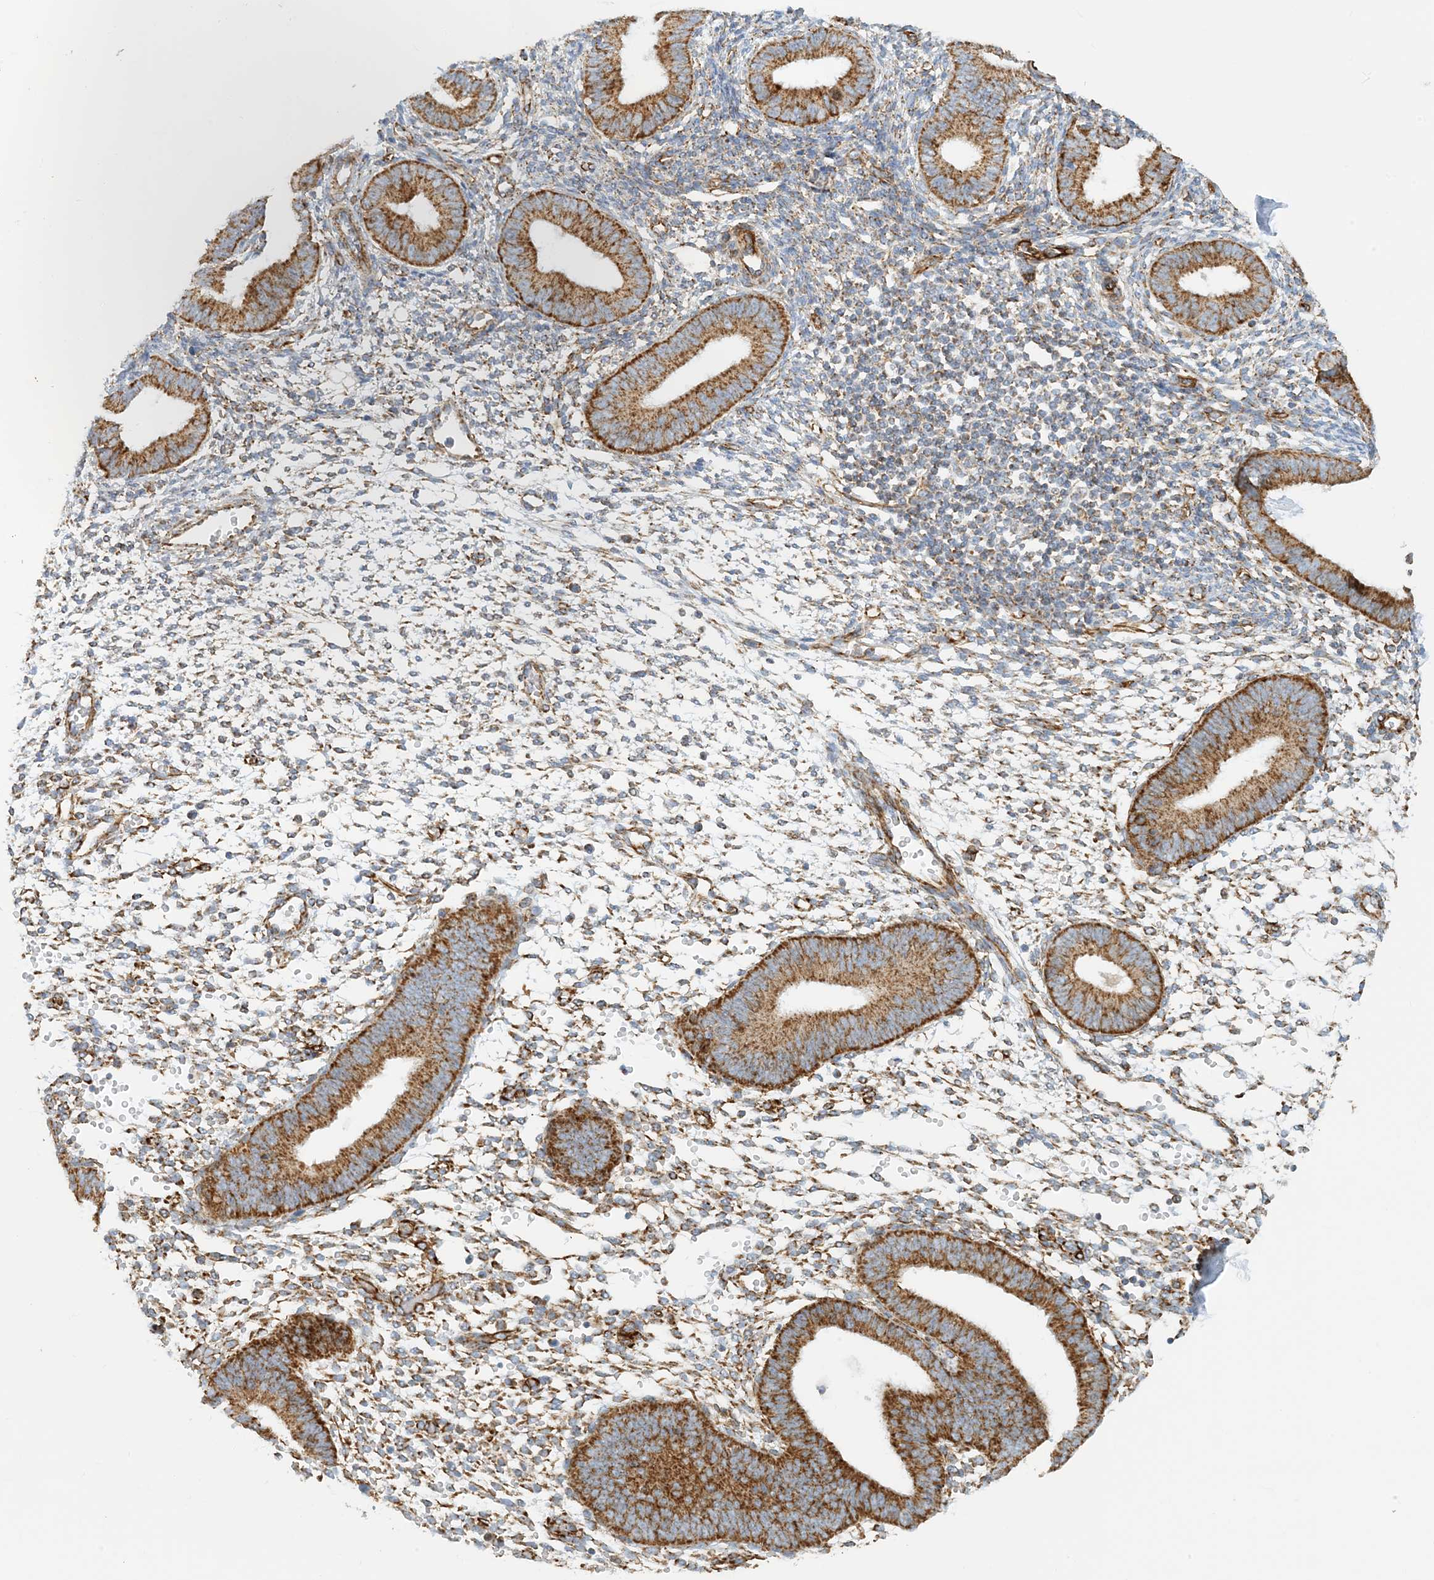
{"staining": {"intensity": "moderate", "quantity": "25%-75%", "location": "cytoplasmic/membranous"}, "tissue": "endometrium", "cell_type": "Cells in endometrial stroma", "image_type": "normal", "snomed": [{"axis": "morphology", "description": "Normal tissue, NOS"}, {"axis": "topography", "description": "Uterus"}, {"axis": "topography", "description": "Endometrium"}], "caption": "About 25%-75% of cells in endometrial stroma in unremarkable endometrium exhibit moderate cytoplasmic/membranous protein staining as visualized by brown immunohistochemical staining.", "gene": "COA3", "patient": {"sex": "female", "age": 48}}